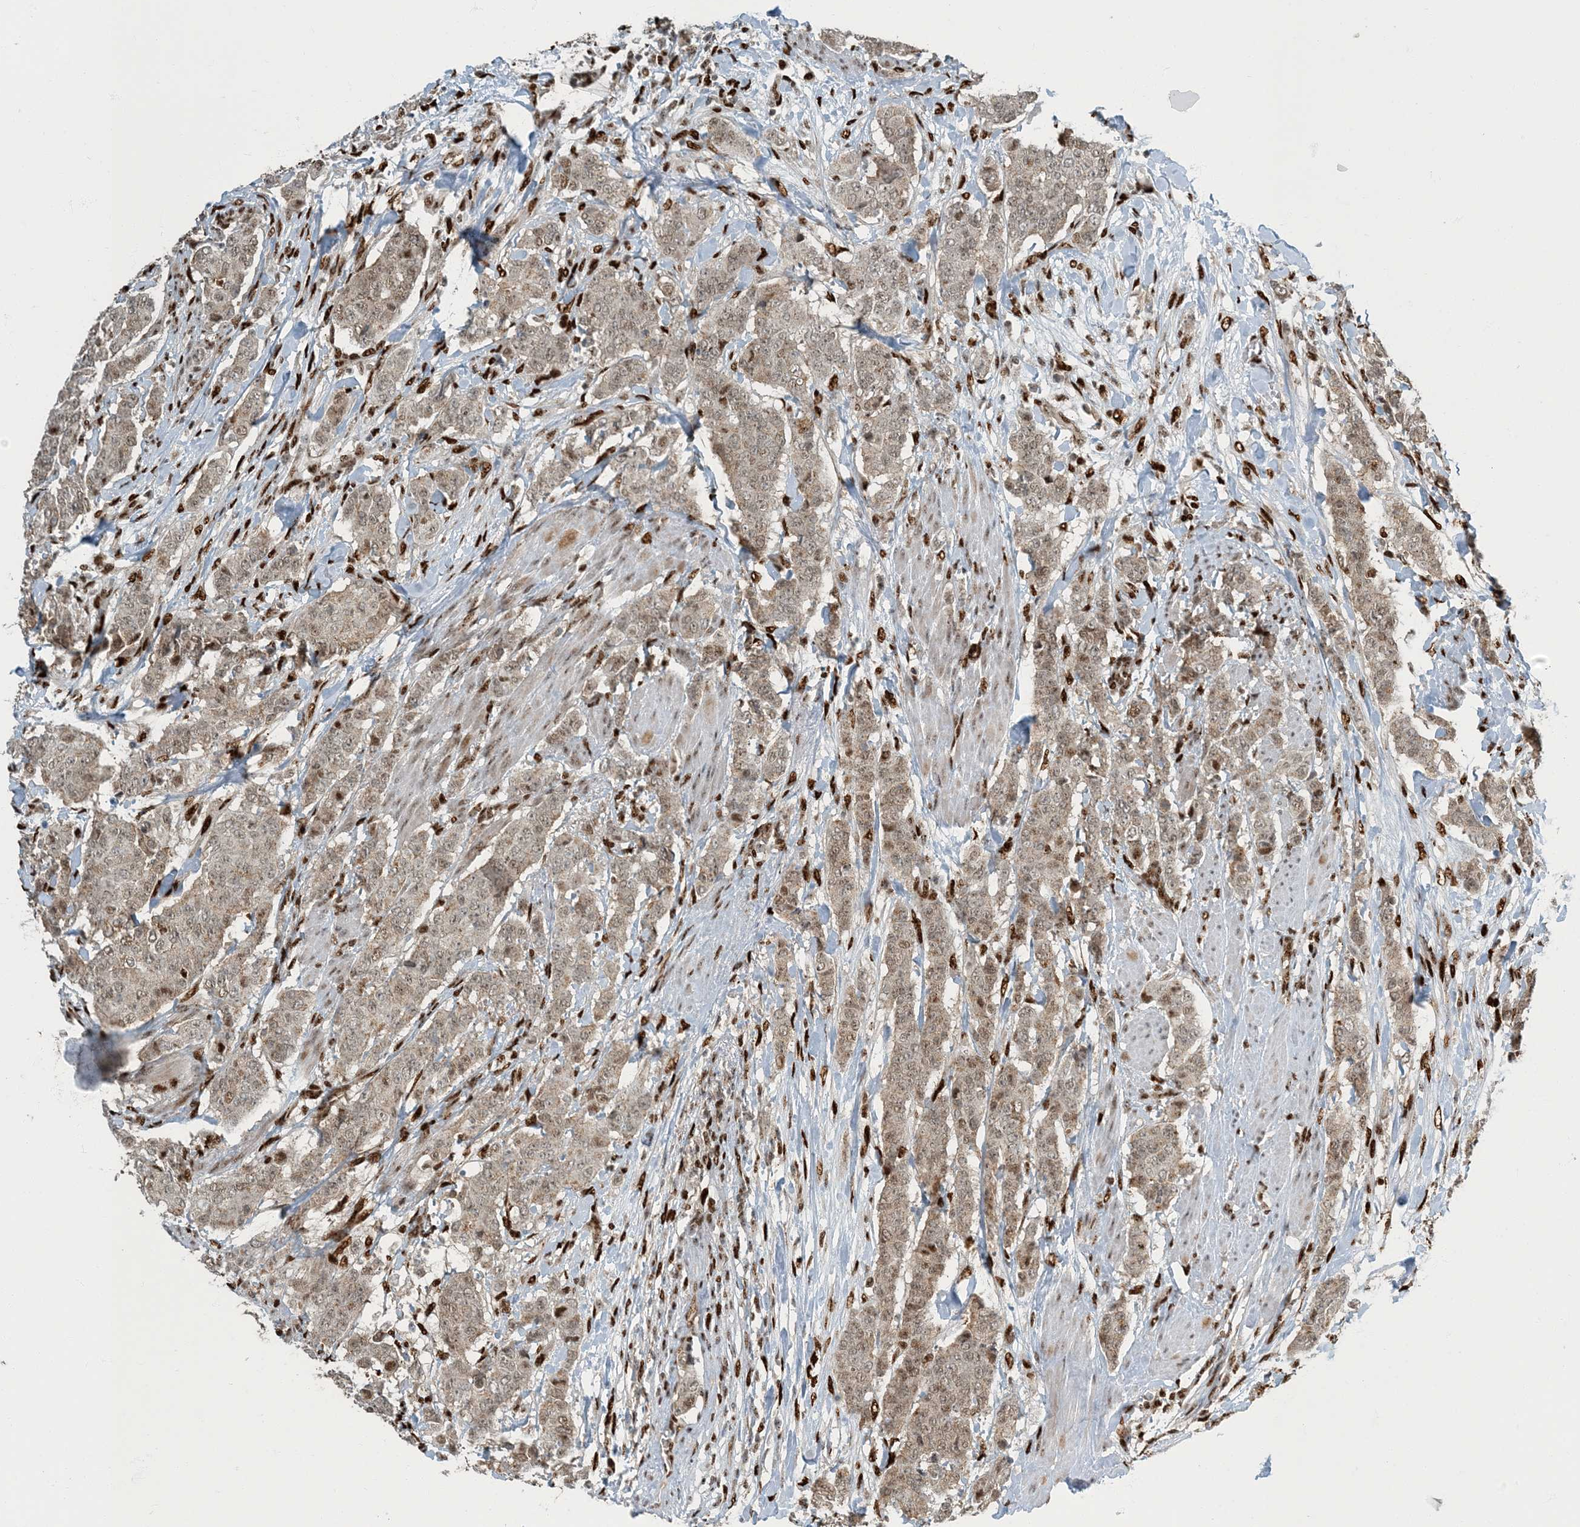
{"staining": {"intensity": "weak", "quantity": ">75%", "location": "cytoplasmic/membranous,nuclear"}, "tissue": "breast cancer", "cell_type": "Tumor cells", "image_type": "cancer", "snomed": [{"axis": "morphology", "description": "Duct carcinoma"}, {"axis": "topography", "description": "Breast"}], "caption": "About >75% of tumor cells in breast cancer (intraductal carcinoma) demonstrate weak cytoplasmic/membranous and nuclear protein staining as visualized by brown immunohistochemical staining.", "gene": "MBD1", "patient": {"sex": "female", "age": 40}}